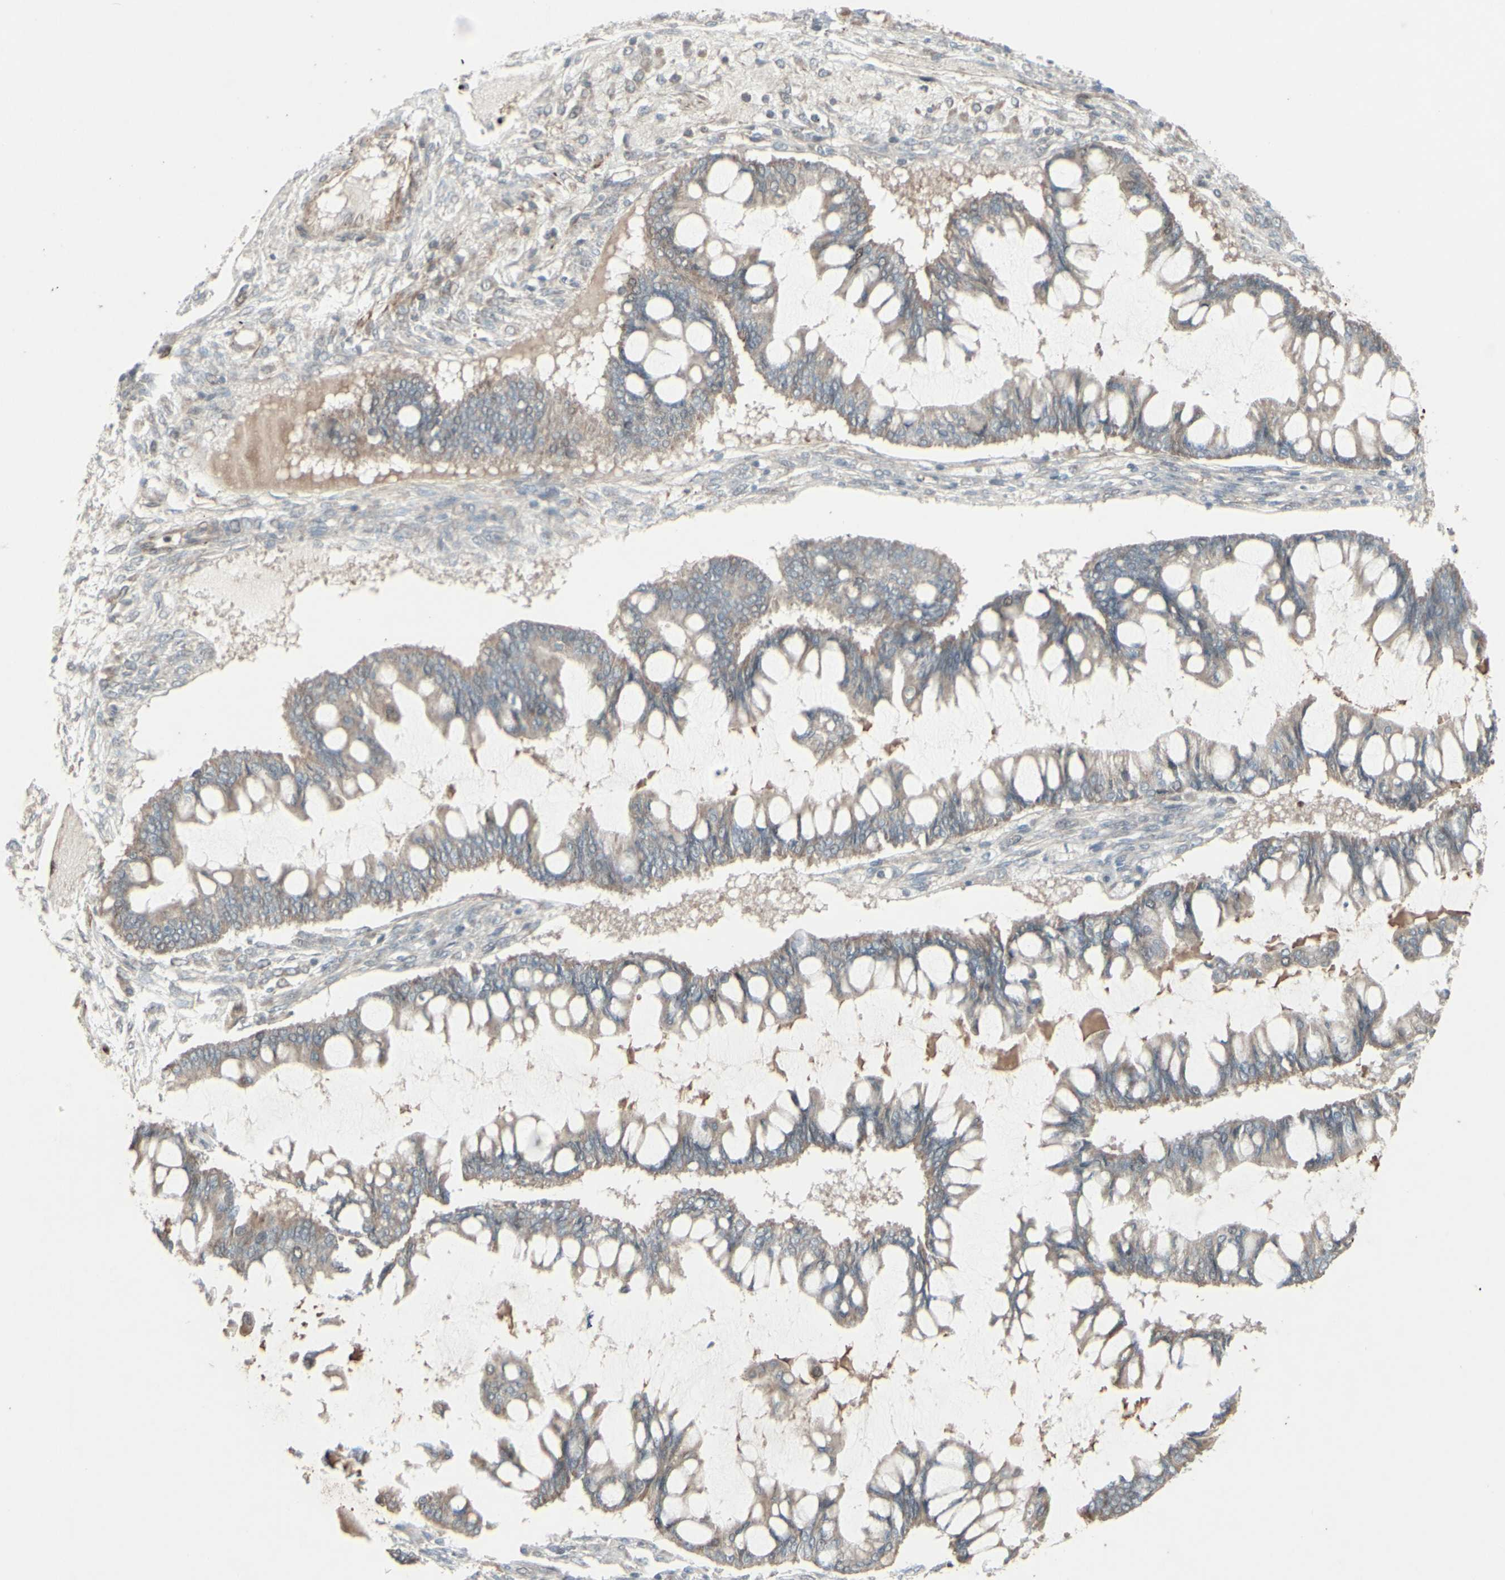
{"staining": {"intensity": "weak", "quantity": ">75%", "location": "cytoplasmic/membranous"}, "tissue": "ovarian cancer", "cell_type": "Tumor cells", "image_type": "cancer", "snomed": [{"axis": "morphology", "description": "Cystadenocarcinoma, mucinous, NOS"}, {"axis": "topography", "description": "Ovary"}], "caption": "Mucinous cystadenocarcinoma (ovarian) tissue exhibits weak cytoplasmic/membranous staining in approximately >75% of tumor cells", "gene": "GMNN", "patient": {"sex": "female", "age": 73}}